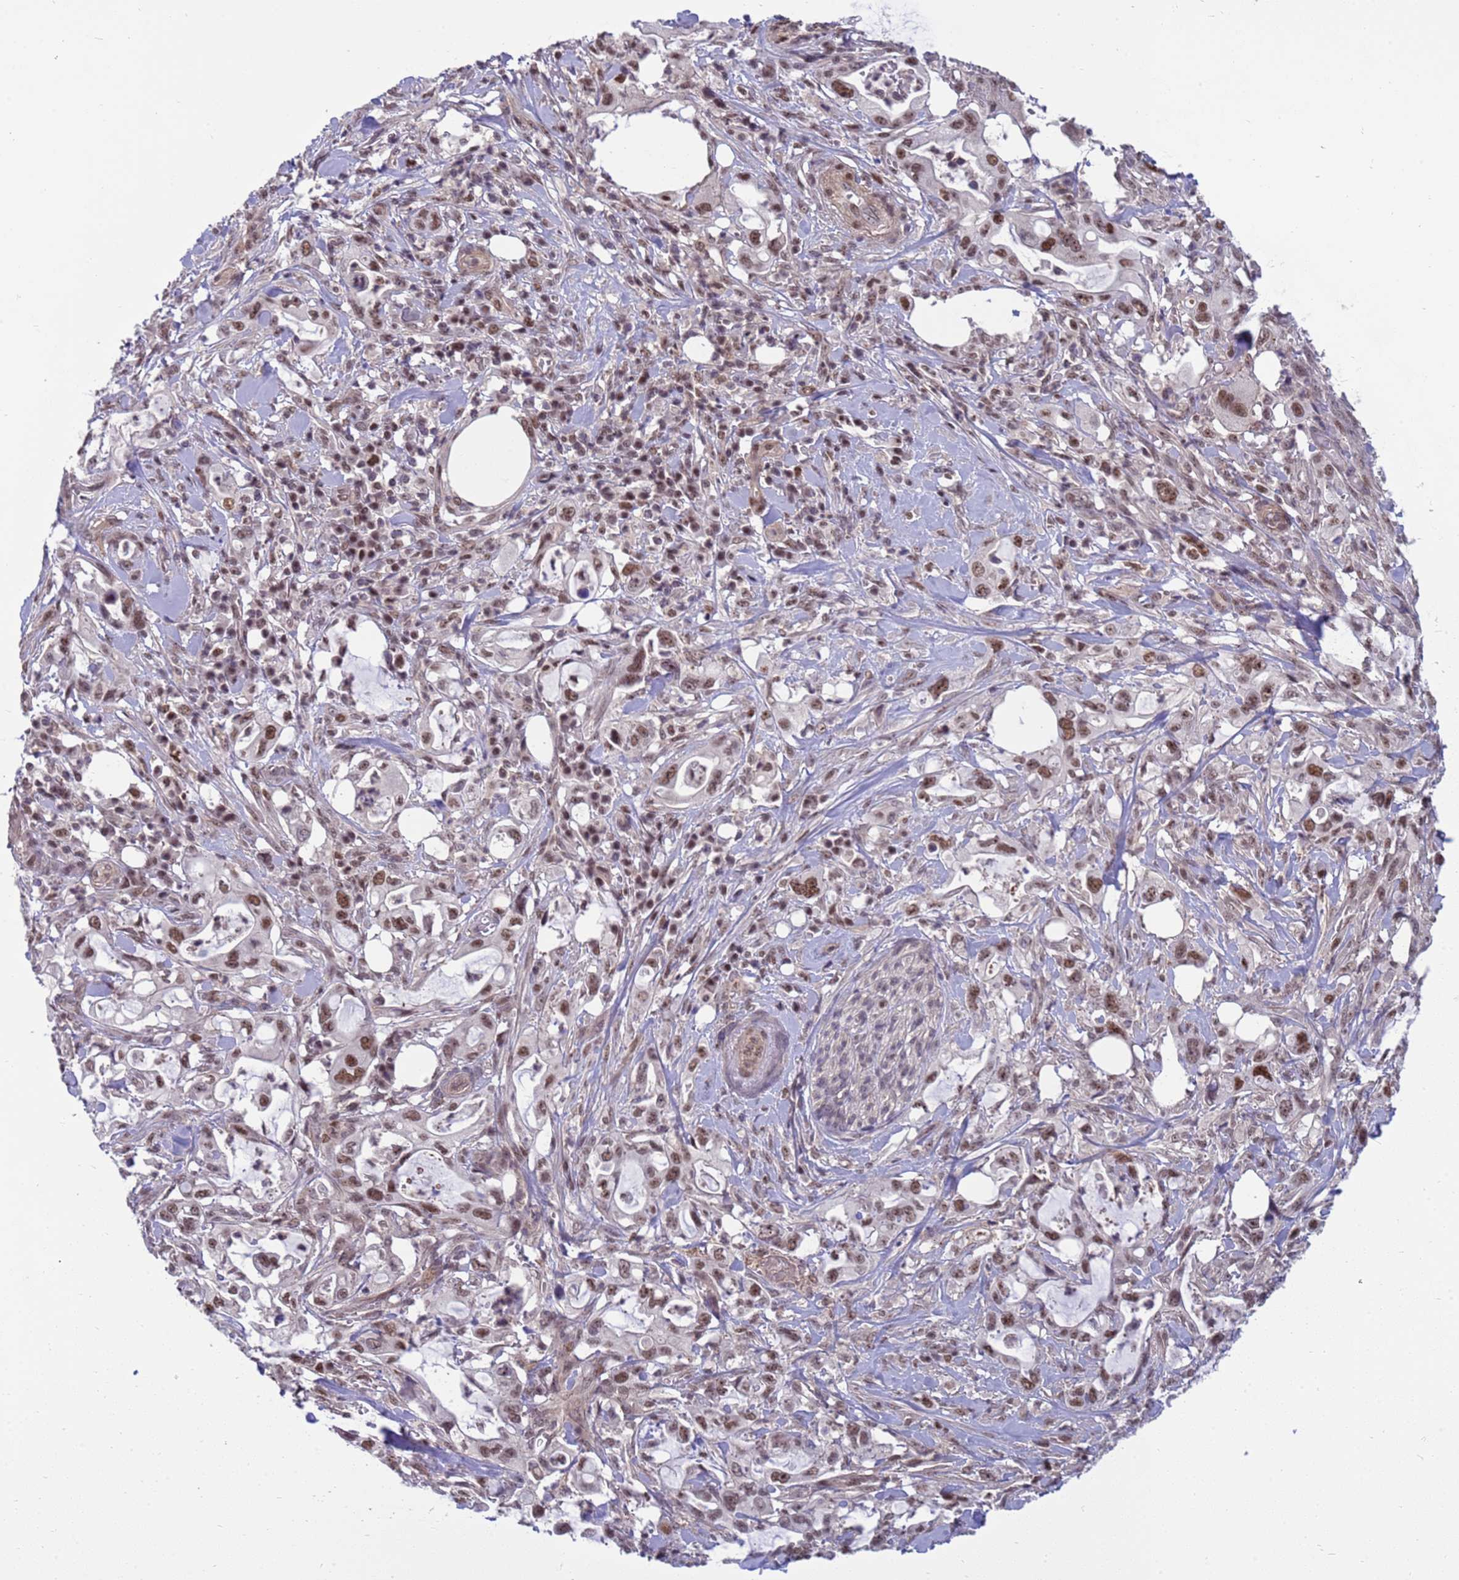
{"staining": {"intensity": "moderate", "quantity": ">75%", "location": "nuclear"}, "tissue": "pancreatic cancer", "cell_type": "Tumor cells", "image_type": "cancer", "snomed": [{"axis": "morphology", "description": "Adenocarcinoma, NOS"}, {"axis": "topography", "description": "Pancreas"}], "caption": "High-power microscopy captured an immunohistochemistry (IHC) histopathology image of pancreatic cancer (adenocarcinoma), revealing moderate nuclear positivity in approximately >75% of tumor cells.", "gene": "NSL1", "patient": {"sex": "female", "age": 61}}